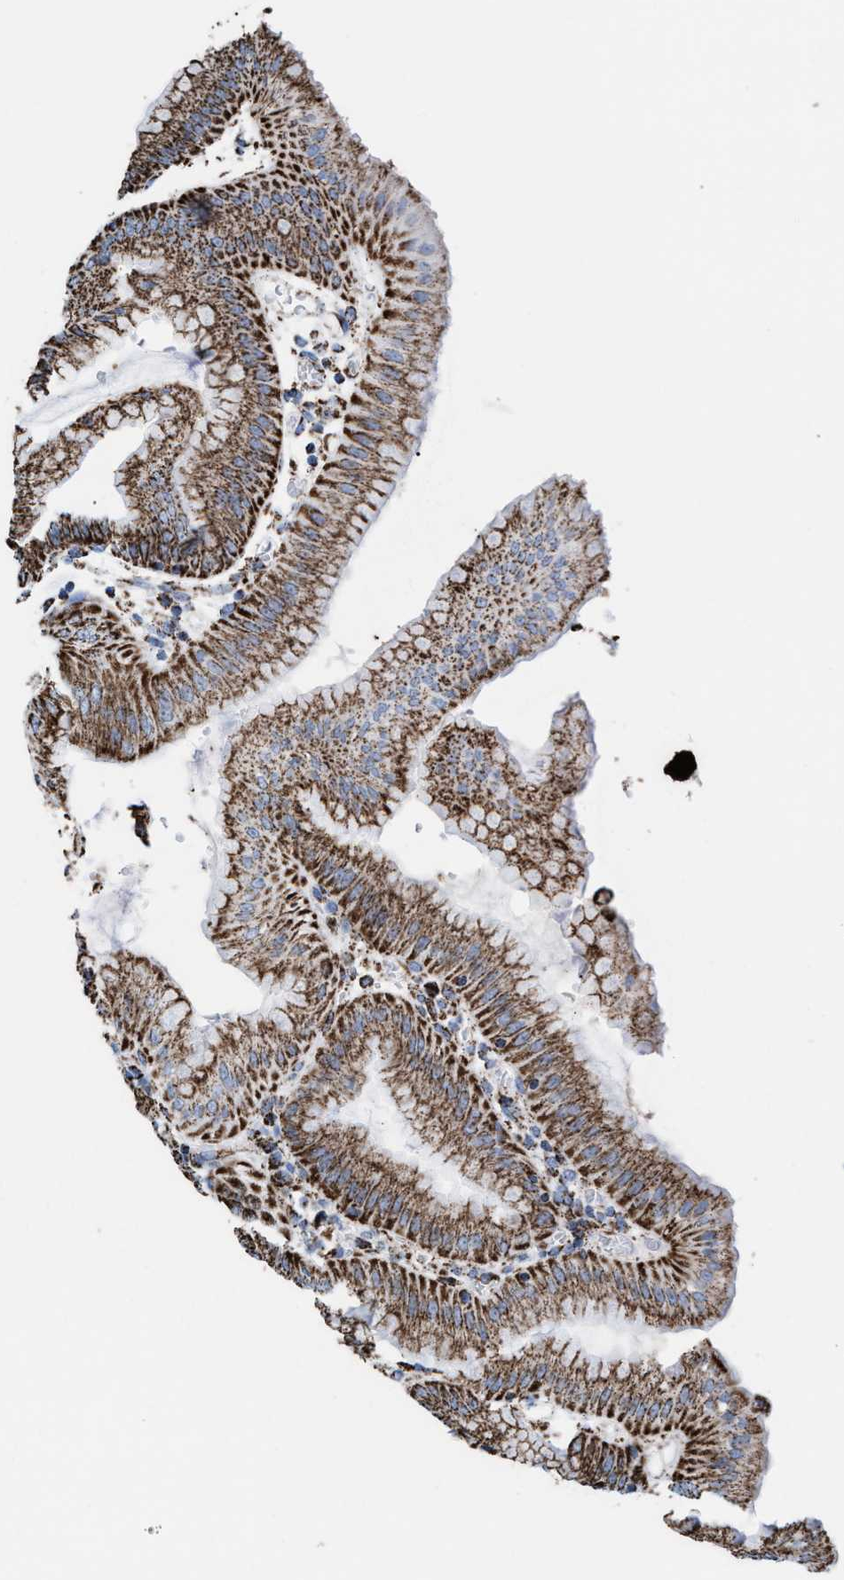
{"staining": {"intensity": "strong", "quantity": ">75%", "location": "cytoplasmic/membranous"}, "tissue": "stomach", "cell_type": "Glandular cells", "image_type": "normal", "snomed": [{"axis": "morphology", "description": "Normal tissue, NOS"}, {"axis": "topography", "description": "Stomach, lower"}], "caption": "This is a histology image of immunohistochemistry (IHC) staining of normal stomach, which shows strong staining in the cytoplasmic/membranous of glandular cells.", "gene": "ECHS1", "patient": {"sex": "male", "age": 71}}